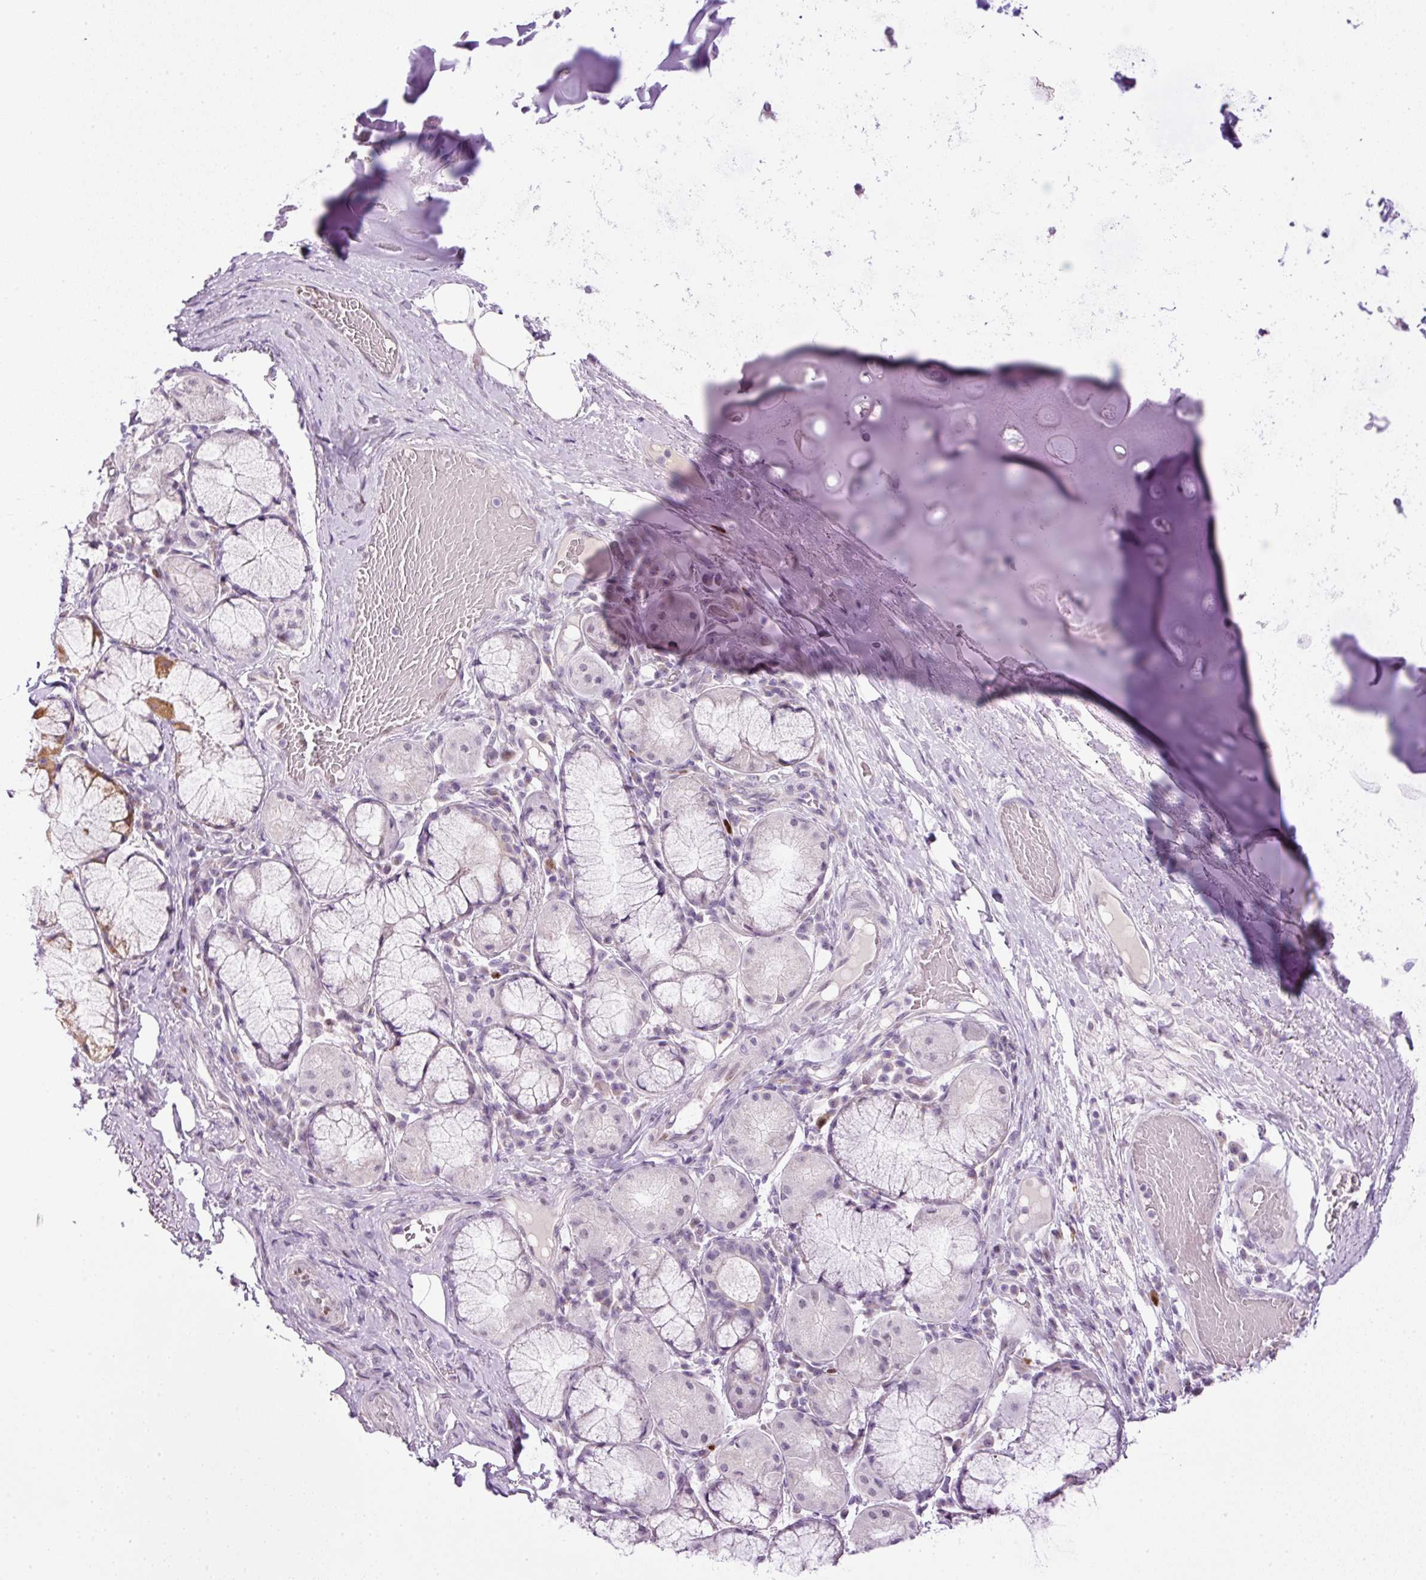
{"staining": {"intensity": "negative", "quantity": "none", "location": "none"}, "tissue": "soft tissue", "cell_type": "Chondrocytes", "image_type": "normal", "snomed": [{"axis": "morphology", "description": "Normal tissue, NOS"}, {"axis": "topography", "description": "Cartilage tissue"}, {"axis": "topography", "description": "Bronchus"}], "caption": "A high-resolution histopathology image shows IHC staining of normal soft tissue, which displays no significant expression in chondrocytes. (DAB immunohistochemistry (IHC) with hematoxylin counter stain).", "gene": "KPNA2", "patient": {"sex": "male", "age": 56}}